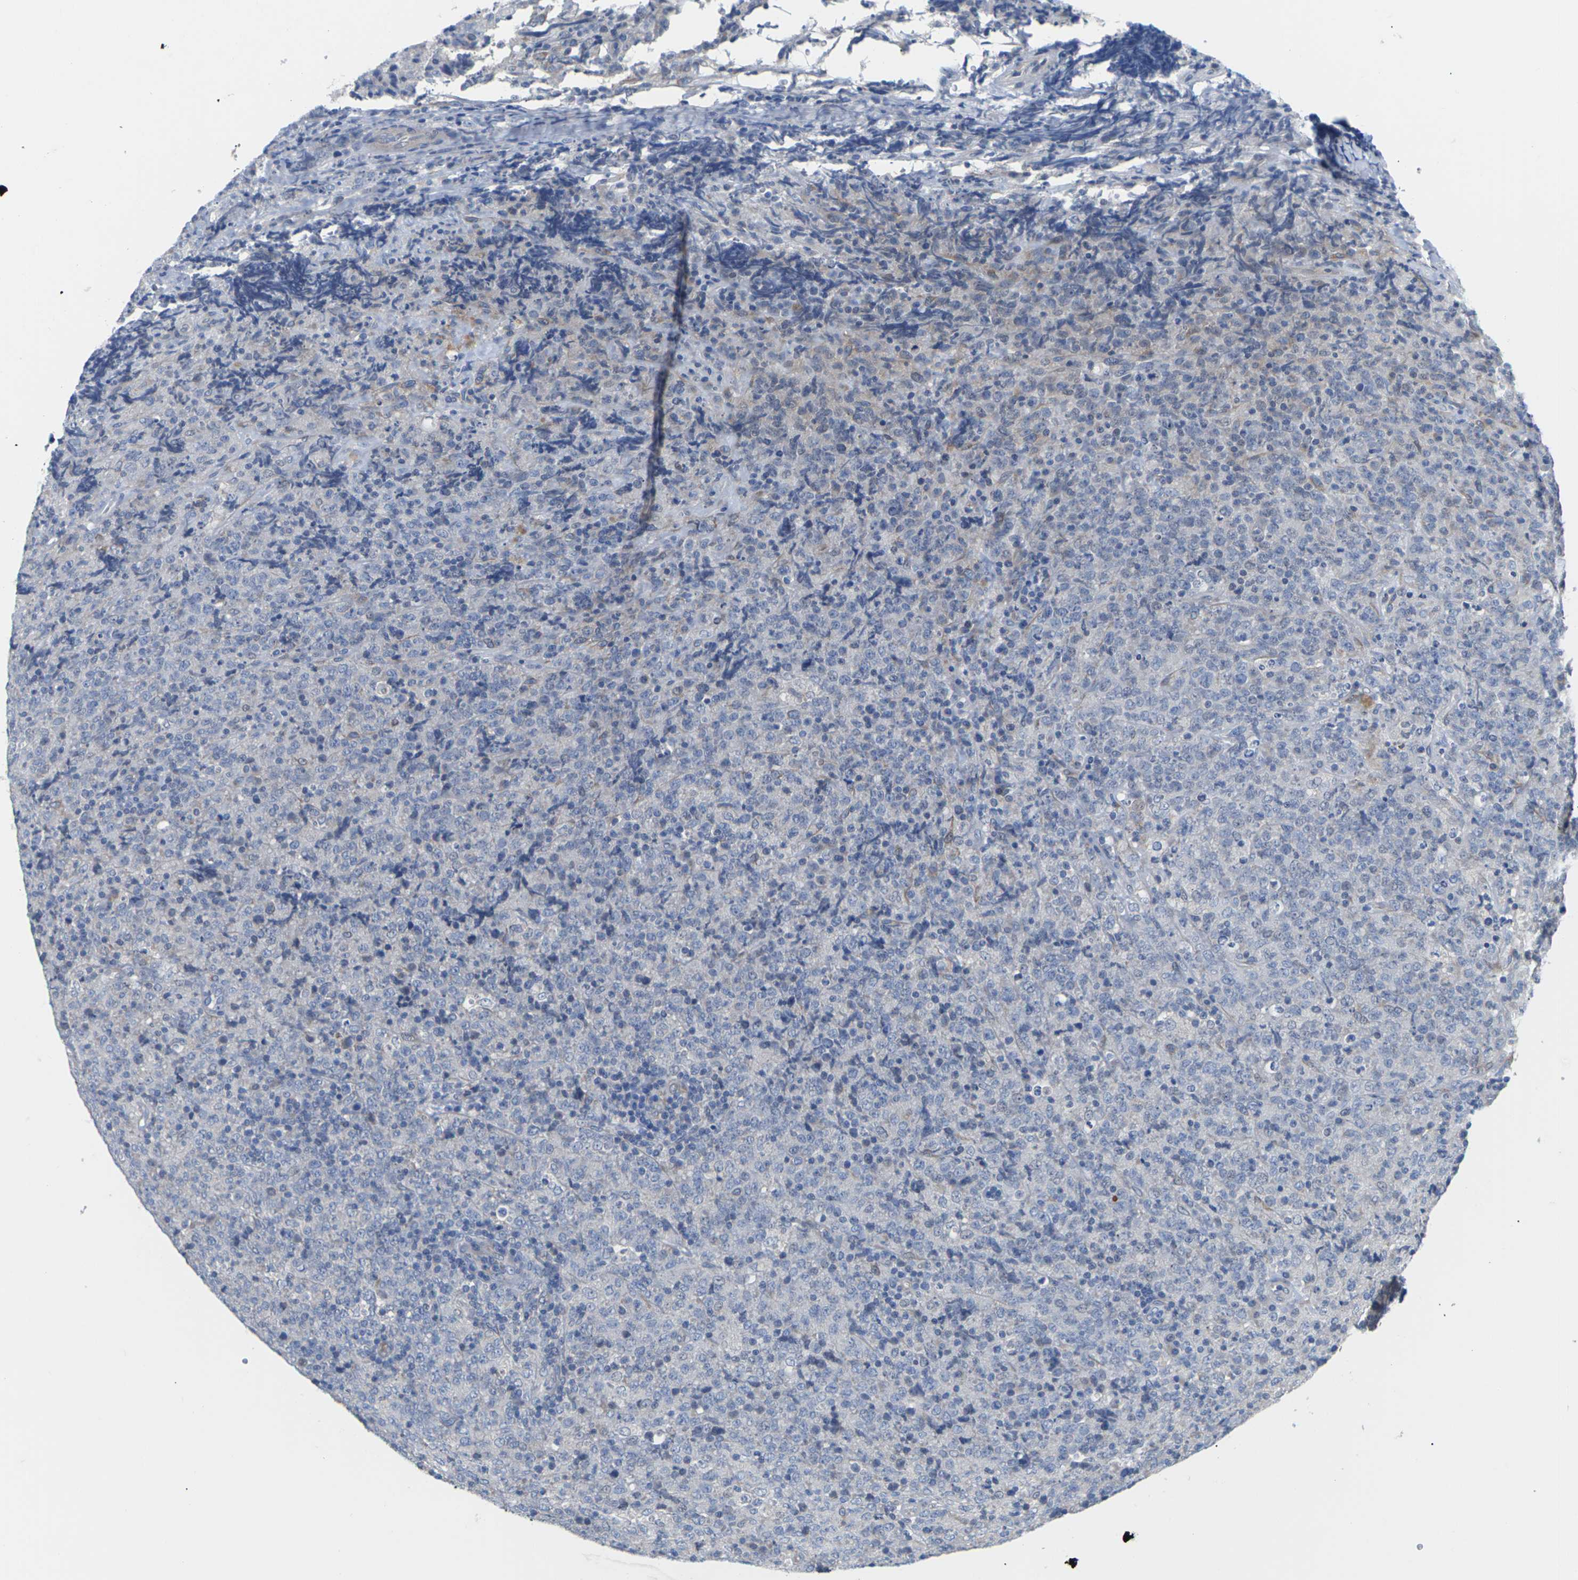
{"staining": {"intensity": "negative", "quantity": "none", "location": "none"}, "tissue": "lymphoma", "cell_type": "Tumor cells", "image_type": "cancer", "snomed": [{"axis": "morphology", "description": "Malignant lymphoma, non-Hodgkin's type, High grade"}, {"axis": "topography", "description": "Tonsil"}], "caption": "A high-resolution micrograph shows immunohistochemistry staining of lymphoma, which demonstrates no significant staining in tumor cells.", "gene": "TMCO4", "patient": {"sex": "female", "age": 36}}